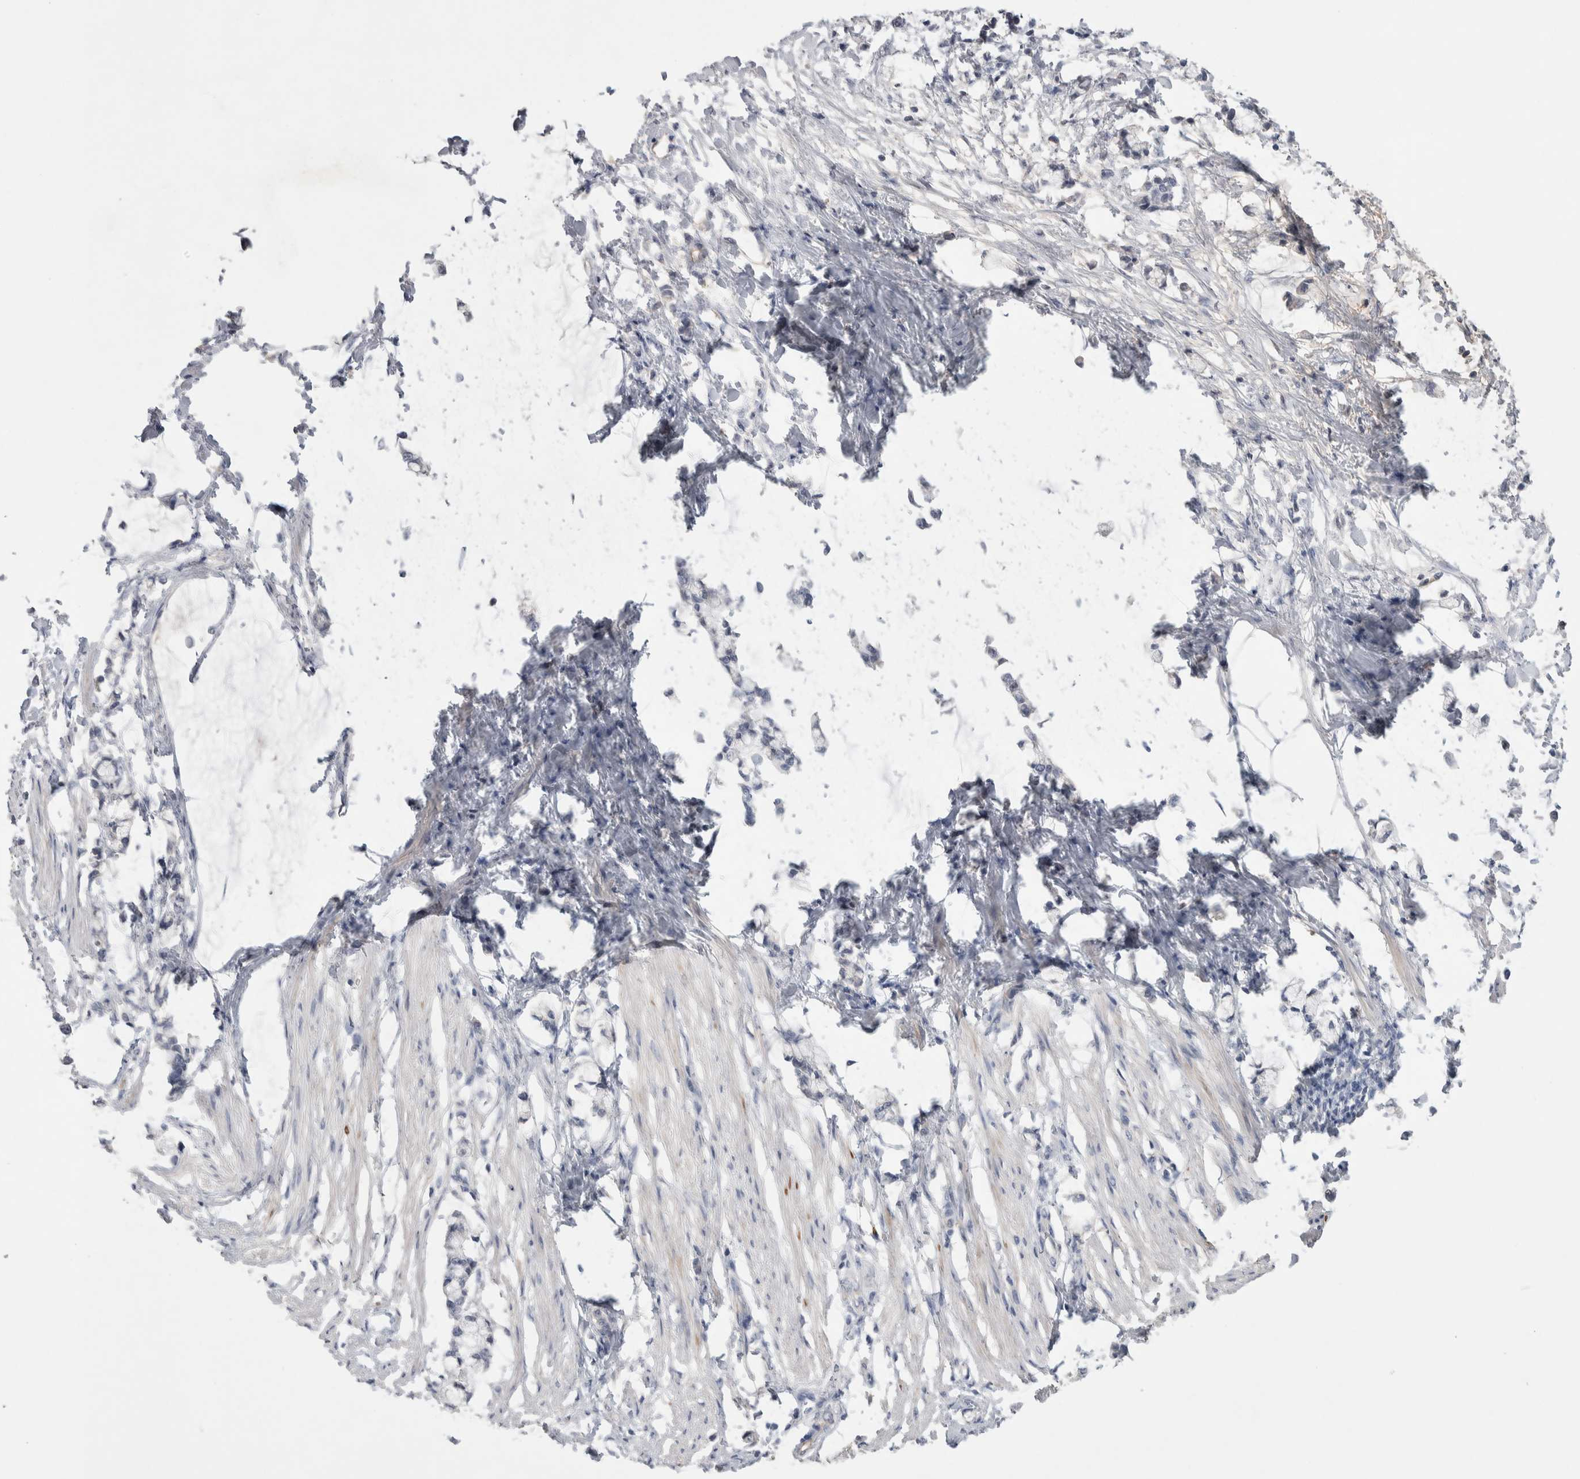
{"staining": {"intensity": "negative", "quantity": "none", "location": "none"}, "tissue": "smooth muscle", "cell_type": "Smooth muscle cells", "image_type": "normal", "snomed": [{"axis": "morphology", "description": "Normal tissue, NOS"}, {"axis": "morphology", "description": "Adenocarcinoma, NOS"}, {"axis": "topography", "description": "Smooth muscle"}, {"axis": "topography", "description": "Colon"}], "caption": "Immunohistochemical staining of benign human smooth muscle shows no significant positivity in smooth muscle cells. (DAB immunohistochemistry visualized using brightfield microscopy, high magnification).", "gene": "CEP131", "patient": {"sex": "male", "age": 14}}